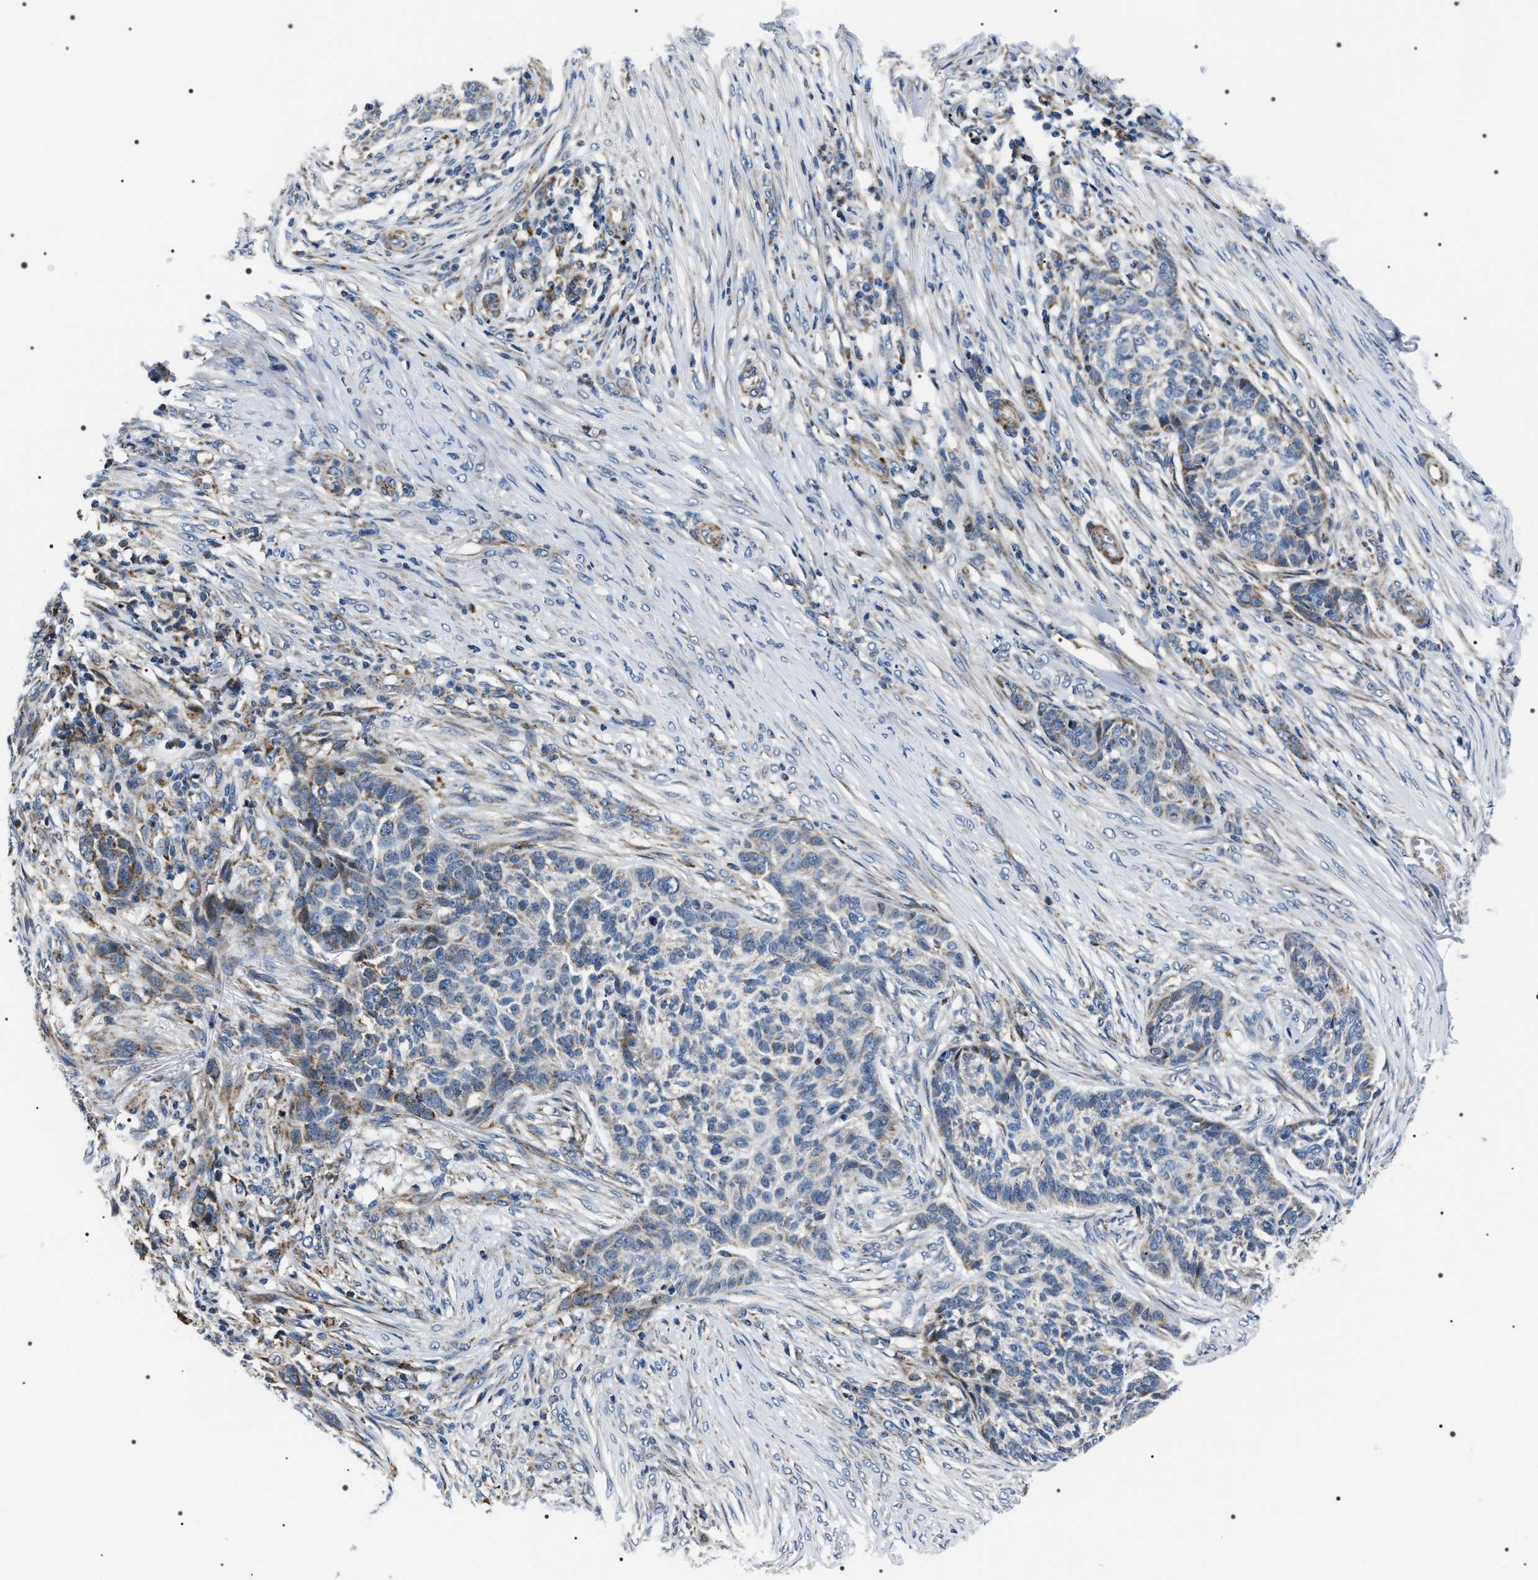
{"staining": {"intensity": "weak", "quantity": "<25%", "location": "cytoplasmic/membranous"}, "tissue": "skin cancer", "cell_type": "Tumor cells", "image_type": "cancer", "snomed": [{"axis": "morphology", "description": "Basal cell carcinoma"}, {"axis": "topography", "description": "Skin"}], "caption": "The photomicrograph demonstrates no significant positivity in tumor cells of skin basal cell carcinoma. (Brightfield microscopy of DAB (3,3'-diaminobenzidine) immunohistochemistry at high magnification).", "gene": "NTMT1", "patient": {"sex": "male", "age": 85}}